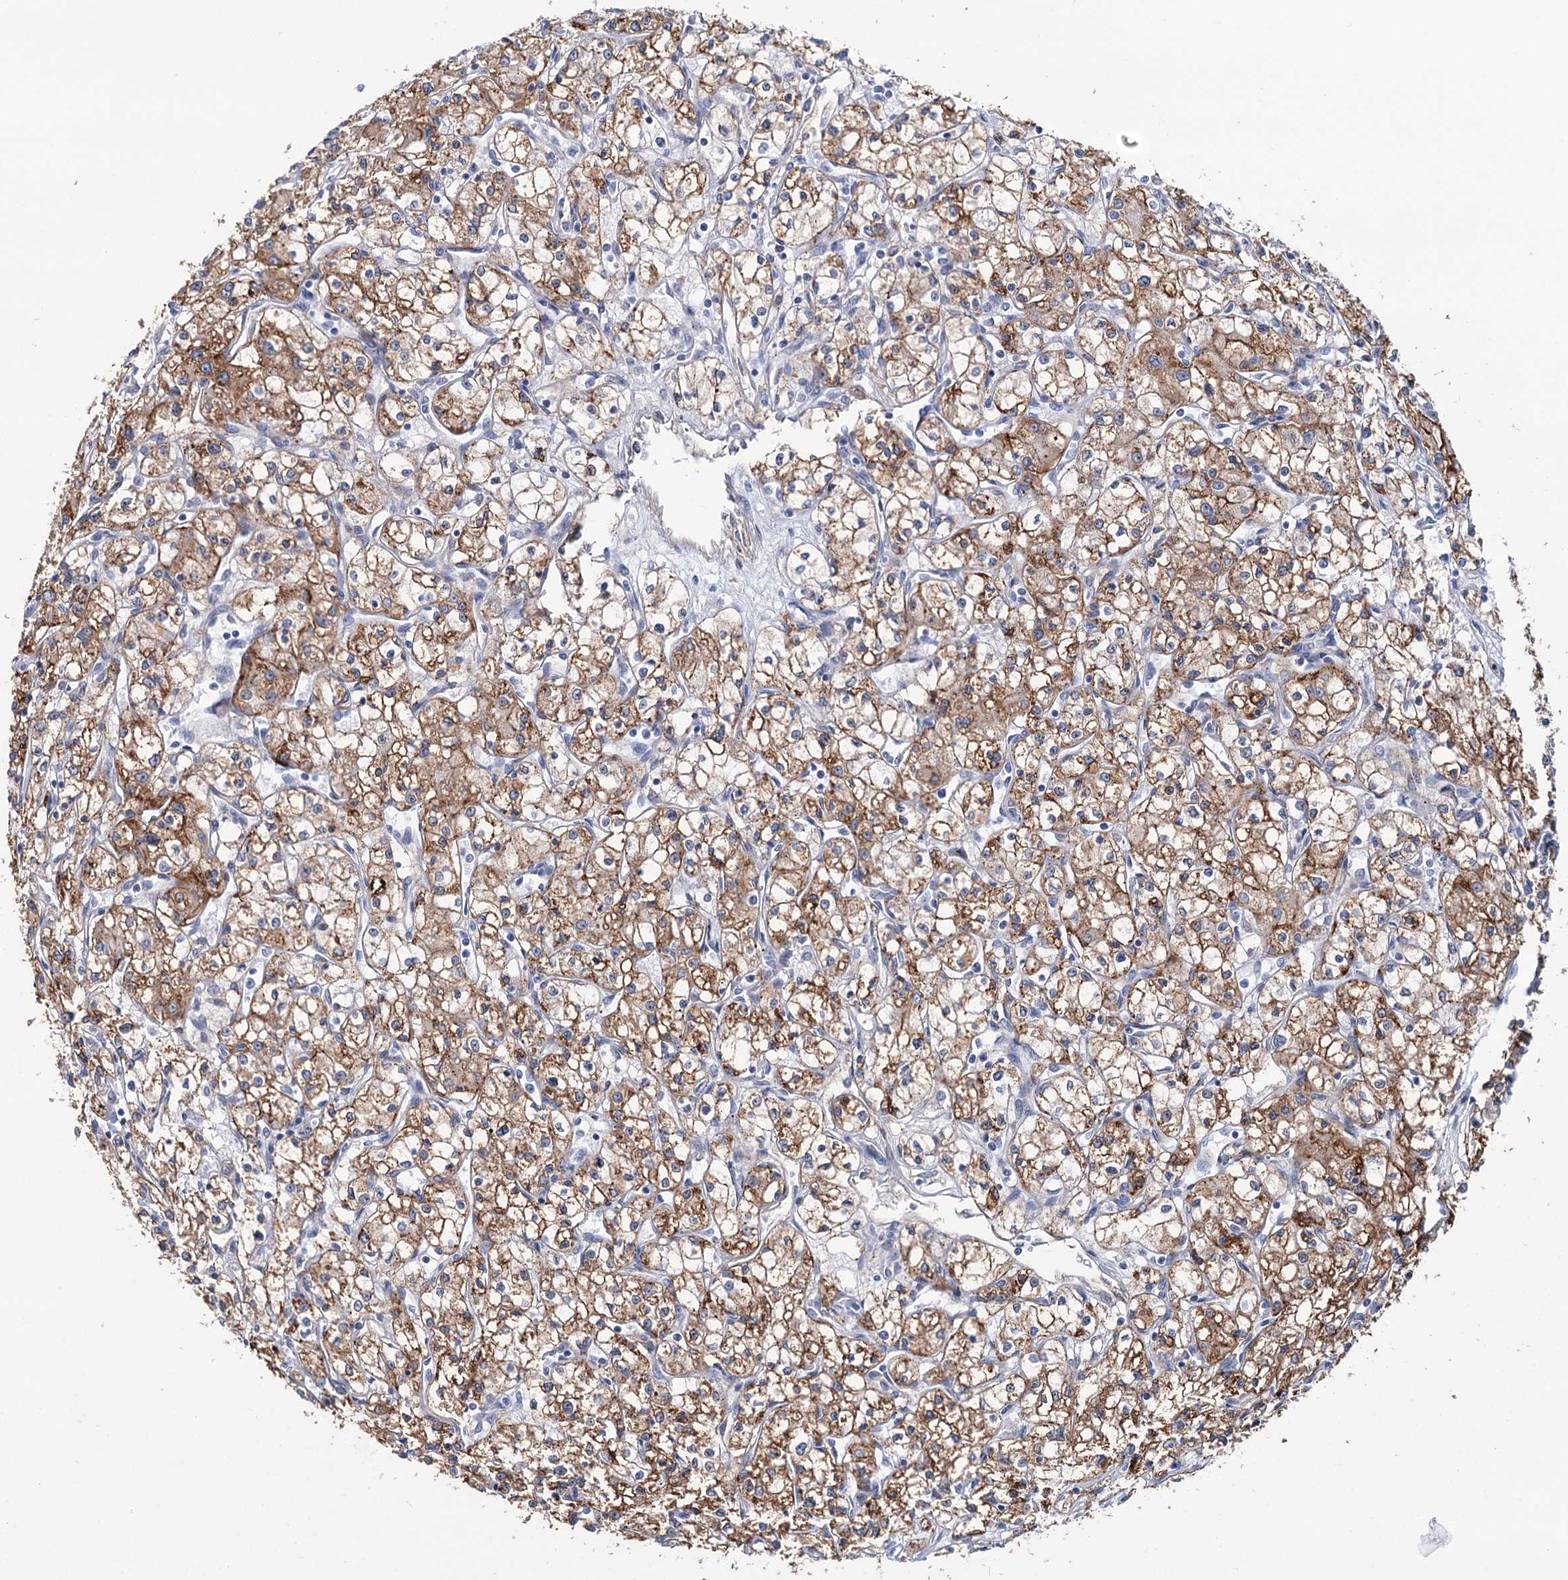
{"staining": {"intensity": "moderate", "quantity": ">75%", "location": "cytoplasmic/membranous"}, "tissue": "renal cancer", "cell_type": "Tumor cells", "image_type": "cancer", "snomed": [{"axis": "morphology", "description": "Adenocarcinoma, NOS"}, {"axis": "topography", "description": "Kidney"}], "caption": "A high-resolution micrograph shows immunohistochemistry staining of adenocarcinoma (renal), which exhibits moderate cytoplasmic/membranous staining in approximately >75% of tumor cells.", "gene": "PTDSS2", "patient": {"sex": "male", "age": 59}}